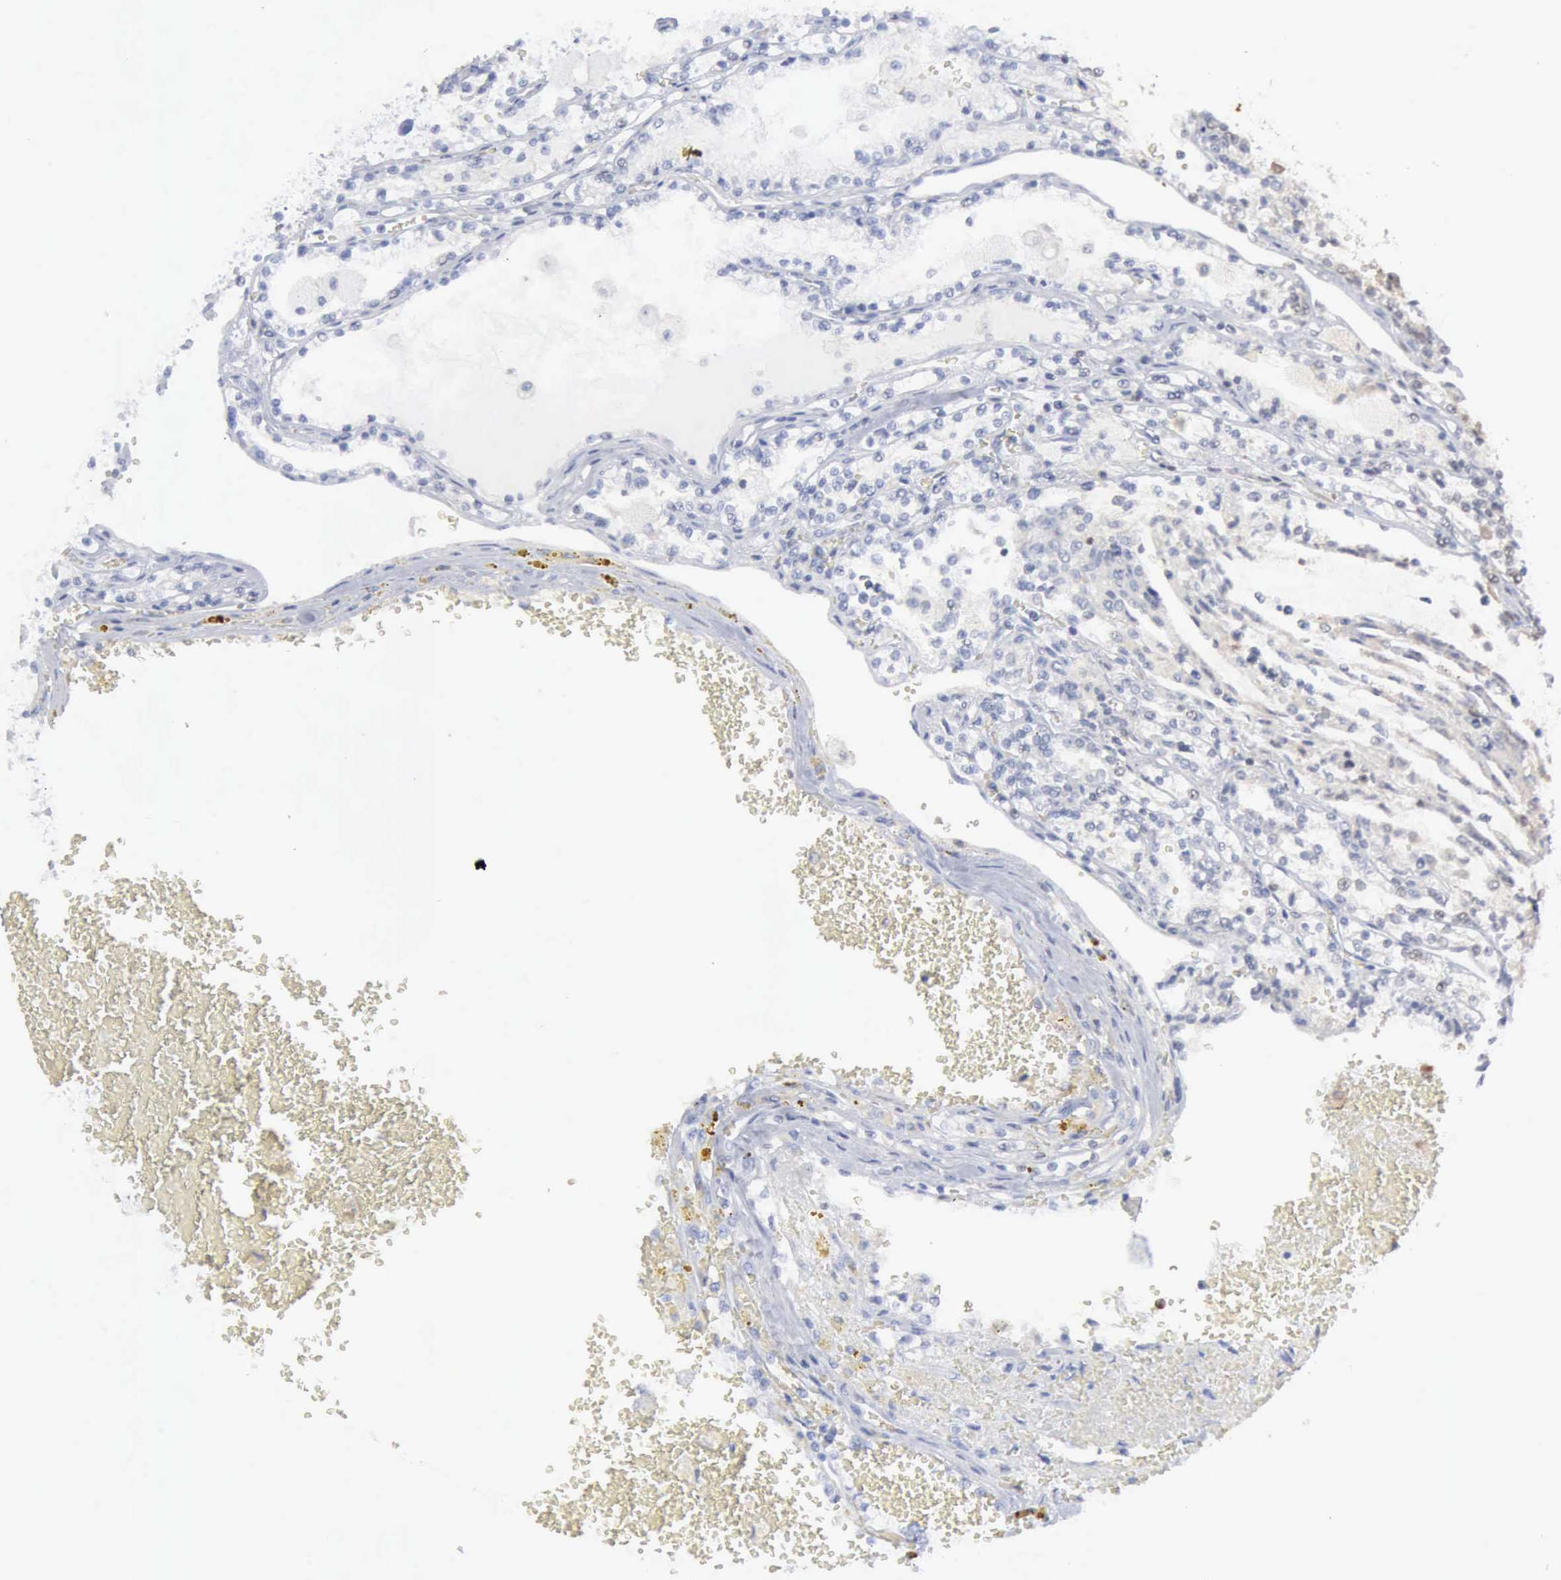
{"staining": {"intensity": "negative", "quantity": "none", "location": "none"}, "tissue": "renal cancer", "cell_type": "Tumor cells", "image_type": "cancer", "snomed": [{"axis": "morphology", "description": "Adenocarcinoma, NOS"}, {"axis": "topography", "description": "Kidney"}], "caption": "An image of human adenocarcinoma (renal) is negative for staining in tumor cells.", "gene": "STAT1", "patient": {"sex": "female", "age": 56}}